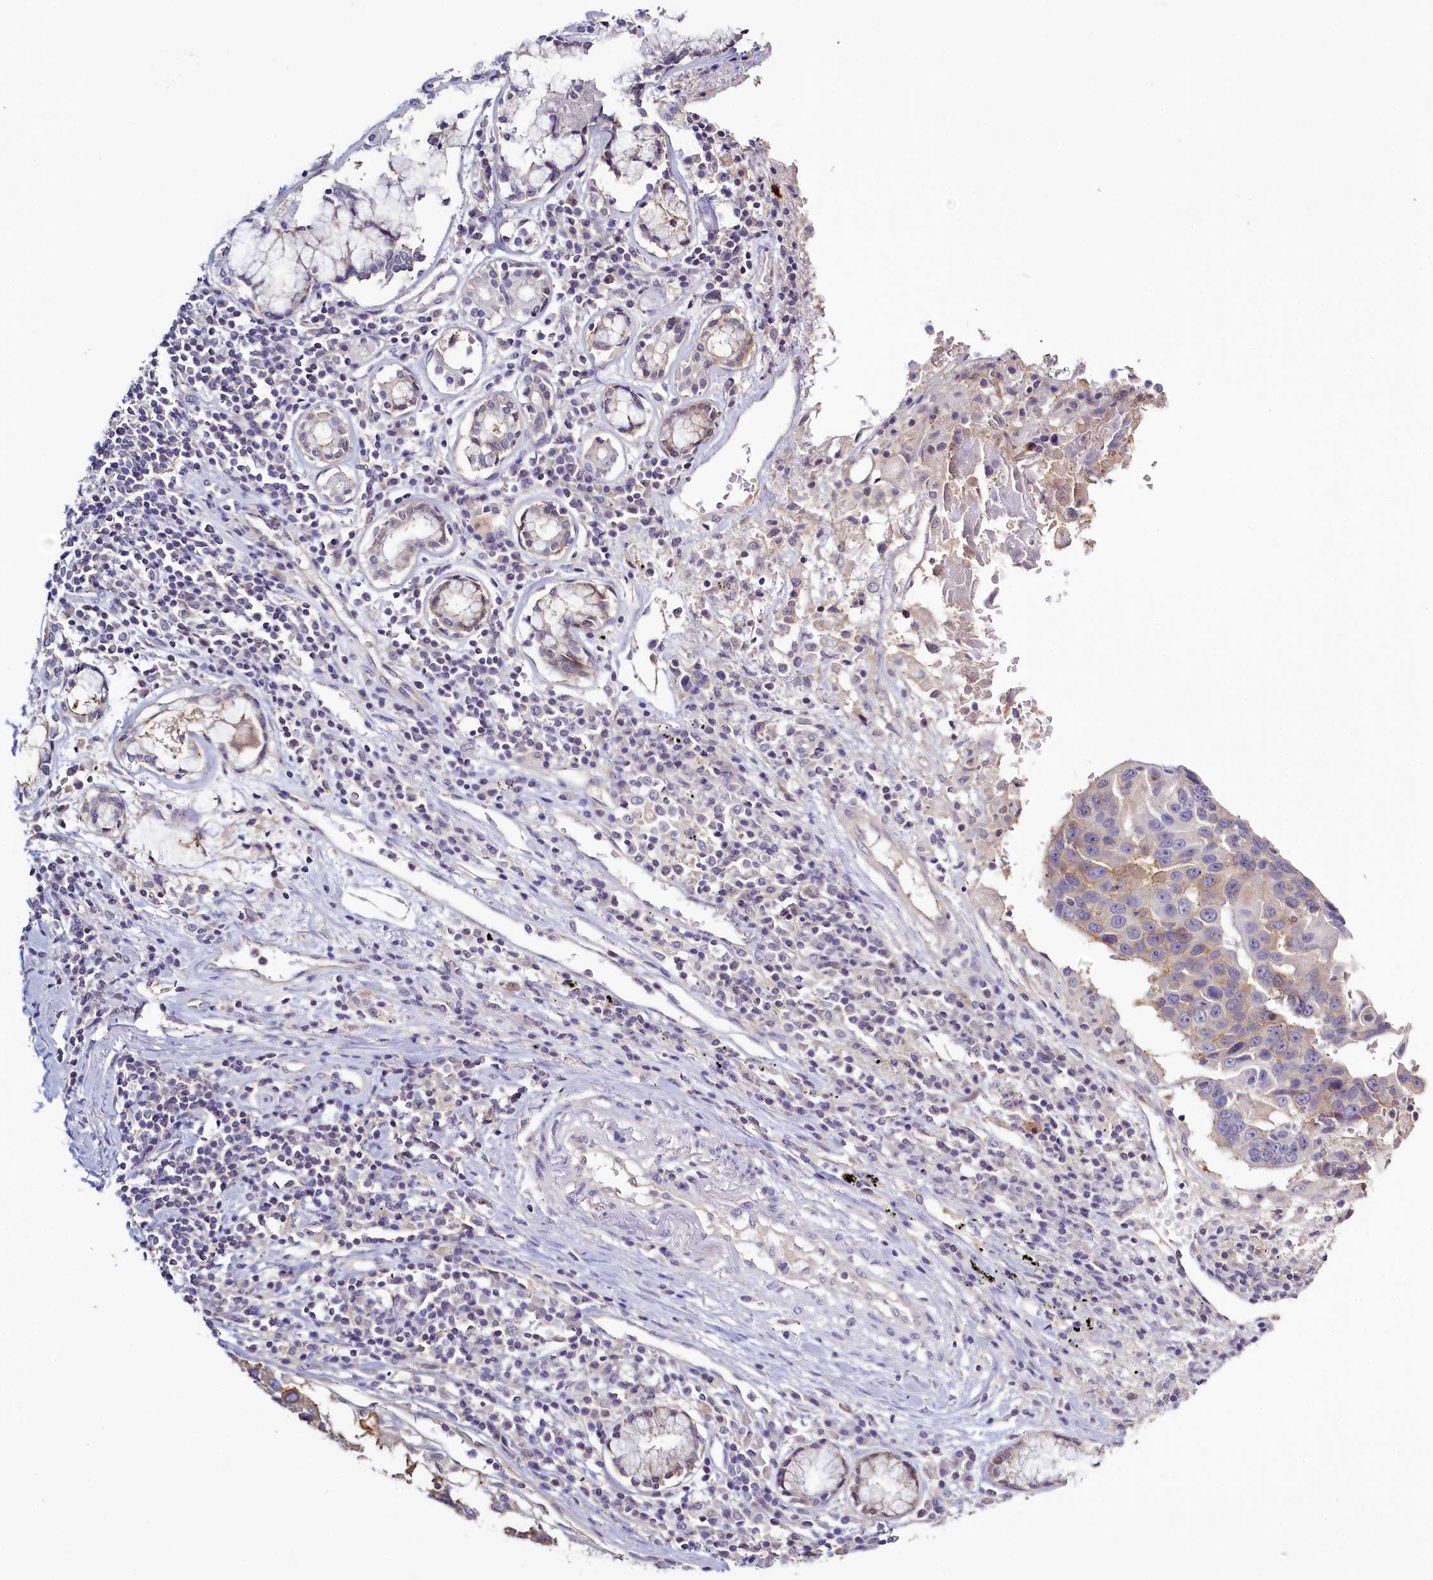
{"staining": {"intensity": "strong", "quantity": ">75%", "location": "cytoplasmic/membranous"}, "tissue": "lung cancer", "cell_type": "Tumor cells", "image_type": "cancer", "snomed": [{"axis": "morphology", "description": "Squamous cell carcinoma, NOS"}, {"axis": "topography", "description": "Lung"}], "caption": "Squamous cell carcinoma (lung) stained for a protein (brown) exhibits strong cytoplasmic/membranous positive expression in about >75% of tumor cells.", "gene": "PDE6D", "patient": {"sex": "male", "age": 66}}